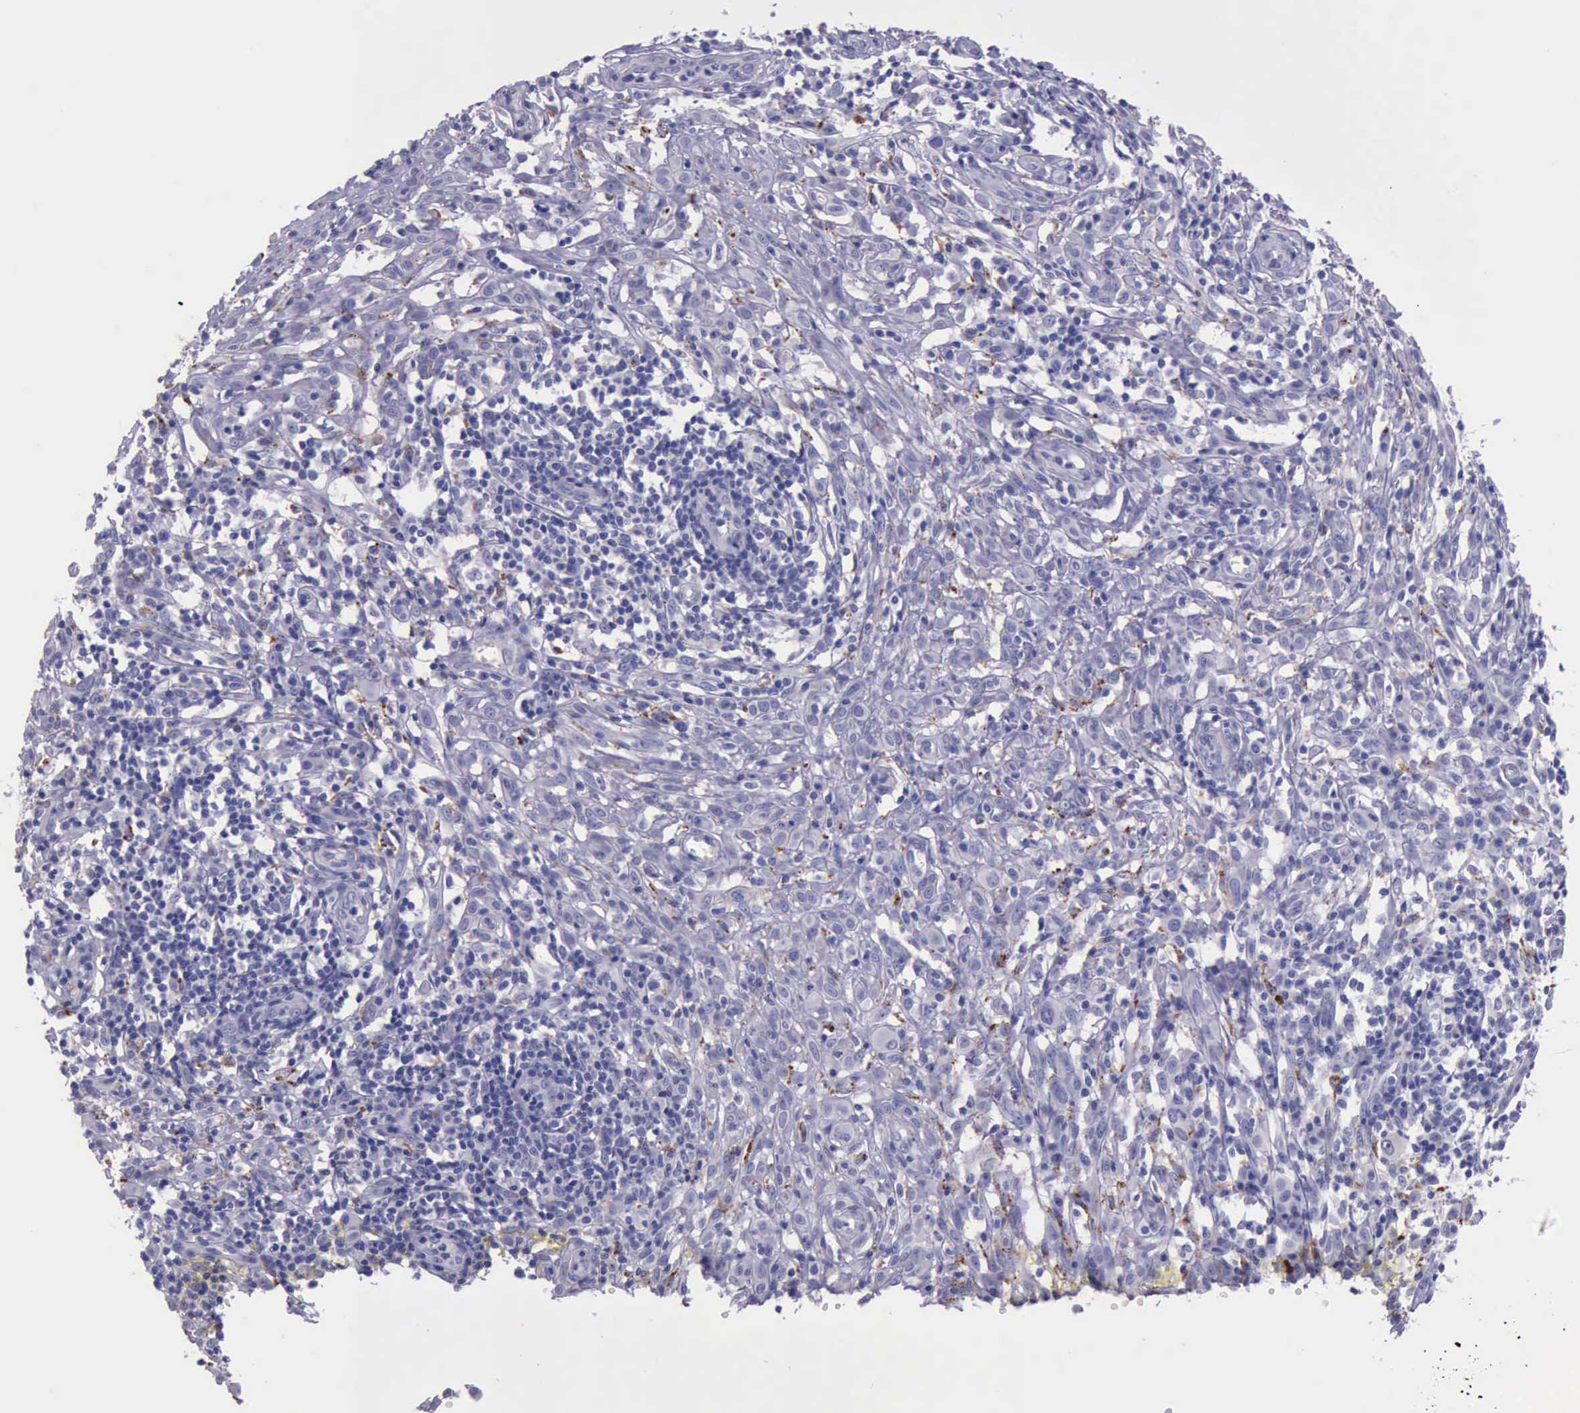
{"staining": {"intensity": "negative", "quantity": "none", "location": "none"}, "tissue": "melanoma", "cell_type": "Tumor cells", "image_type": "cancer", "snomed": [{"axis": "morphology", "description": "Malignant melanoma, NOS"}, {"axis": "topography", "description": "Skin"}], "caption": "A micrograph of malignant melanoma stained for a protein demonstrates no brown staining in tumor cells. (Stains: DAB immunohistochemistry (IHC) with hematoxylin counter stain, Microscopy: brightfield microscopy at high magnification).", "gene": "GLA", "patient": {"sex": "female", "age": 52}}